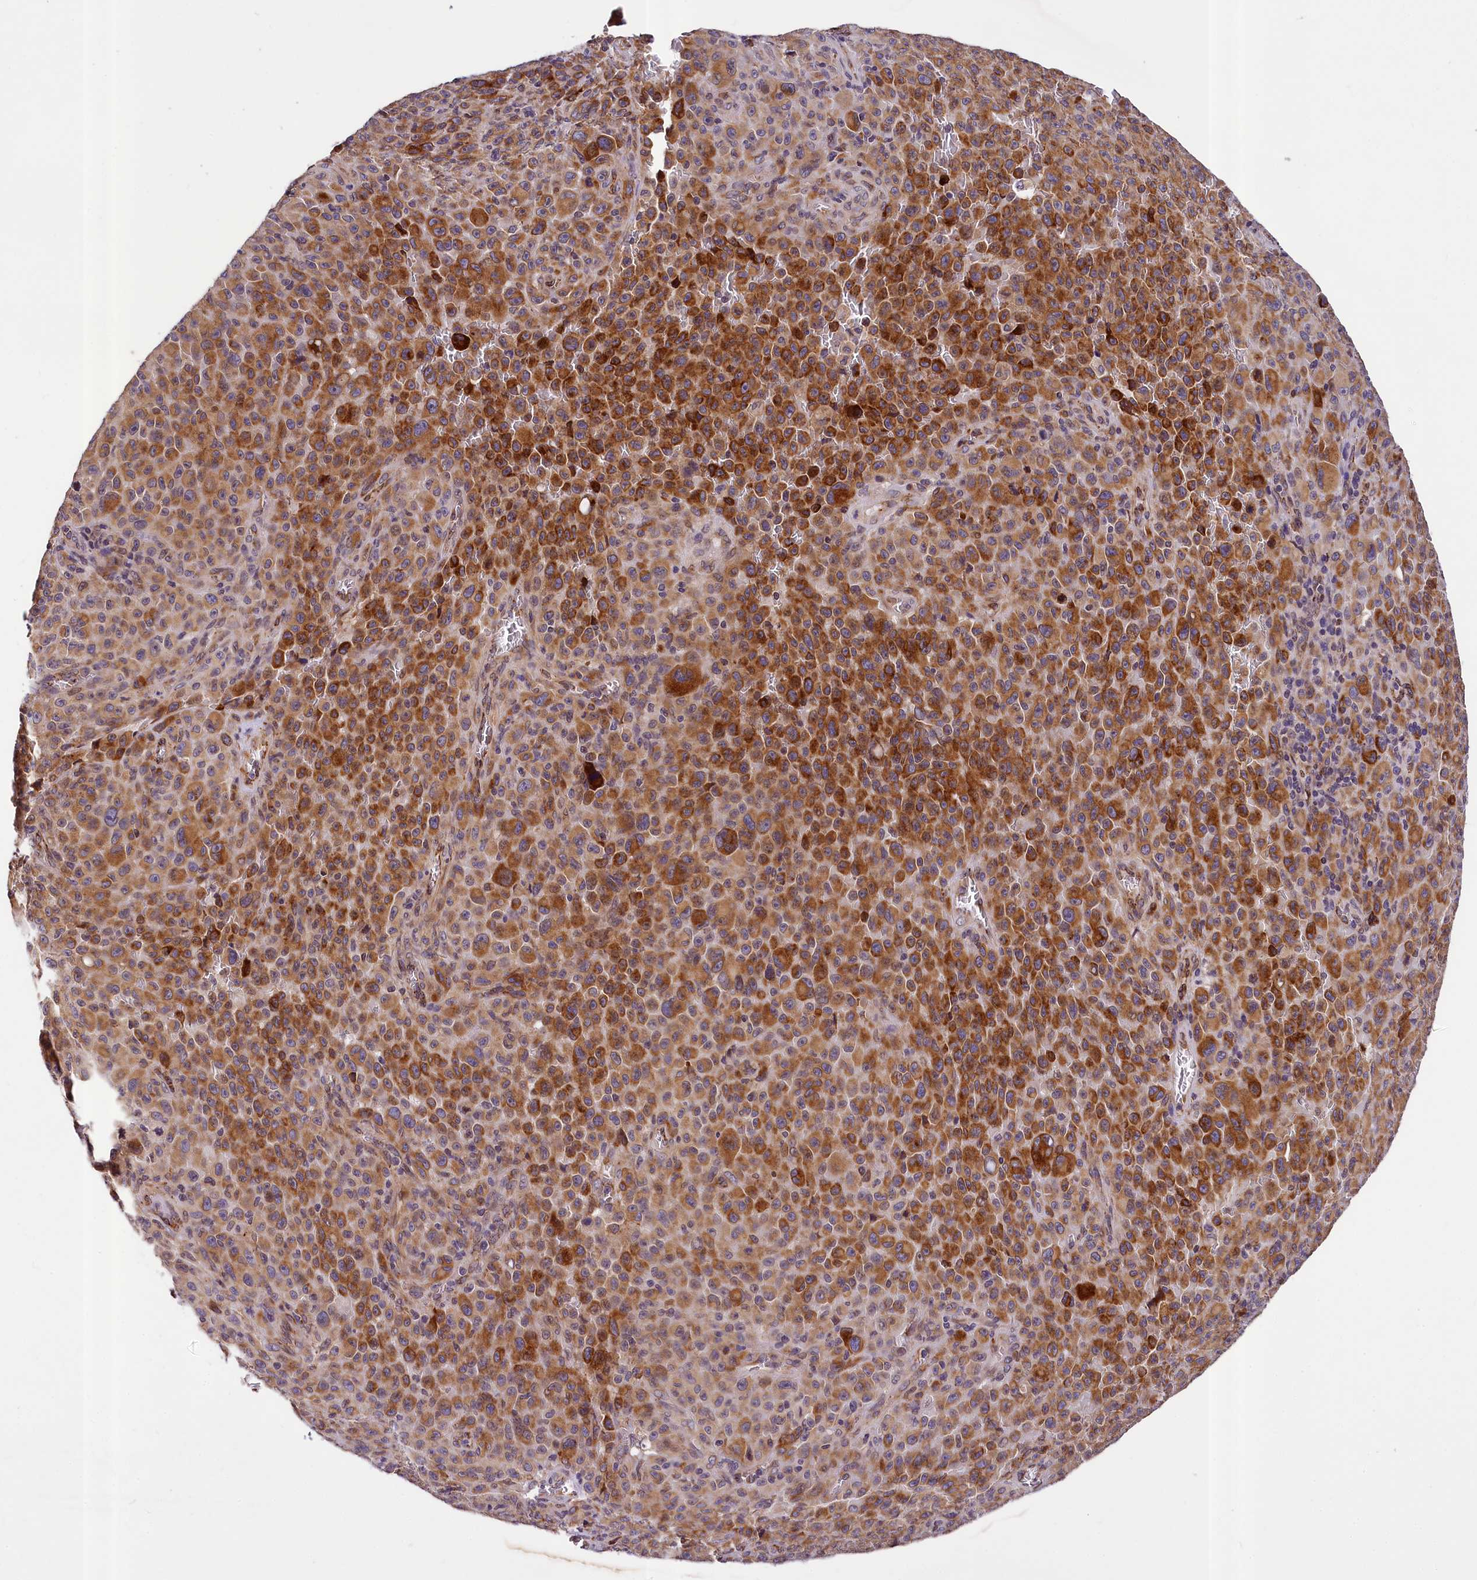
{"staining": {"intensity": "strong", "quantity": "25%-75%", "location": "cytoplasmic/membranous"}, "tissue": "melanoma", "cell_type": "Tumor cells", "image_type": "cancer", "snomed": [{"axis": "morphology", "description": "Malignant melanoma, NOS"}, {"axis": "topography", "description": "Skin"}], "caption": "Melanoma was stained to show a protein in brown. There is high levels of strong cytoplasmic/membranous expression in about 25%-75% of tumor cells. The staining was performed using DAB, with brown indicating positive protein expression. Nuclei are stained blue with hematoxylin.", "gene": "SUPV3L1", "patient": {"sex": "female", "age": 82}}